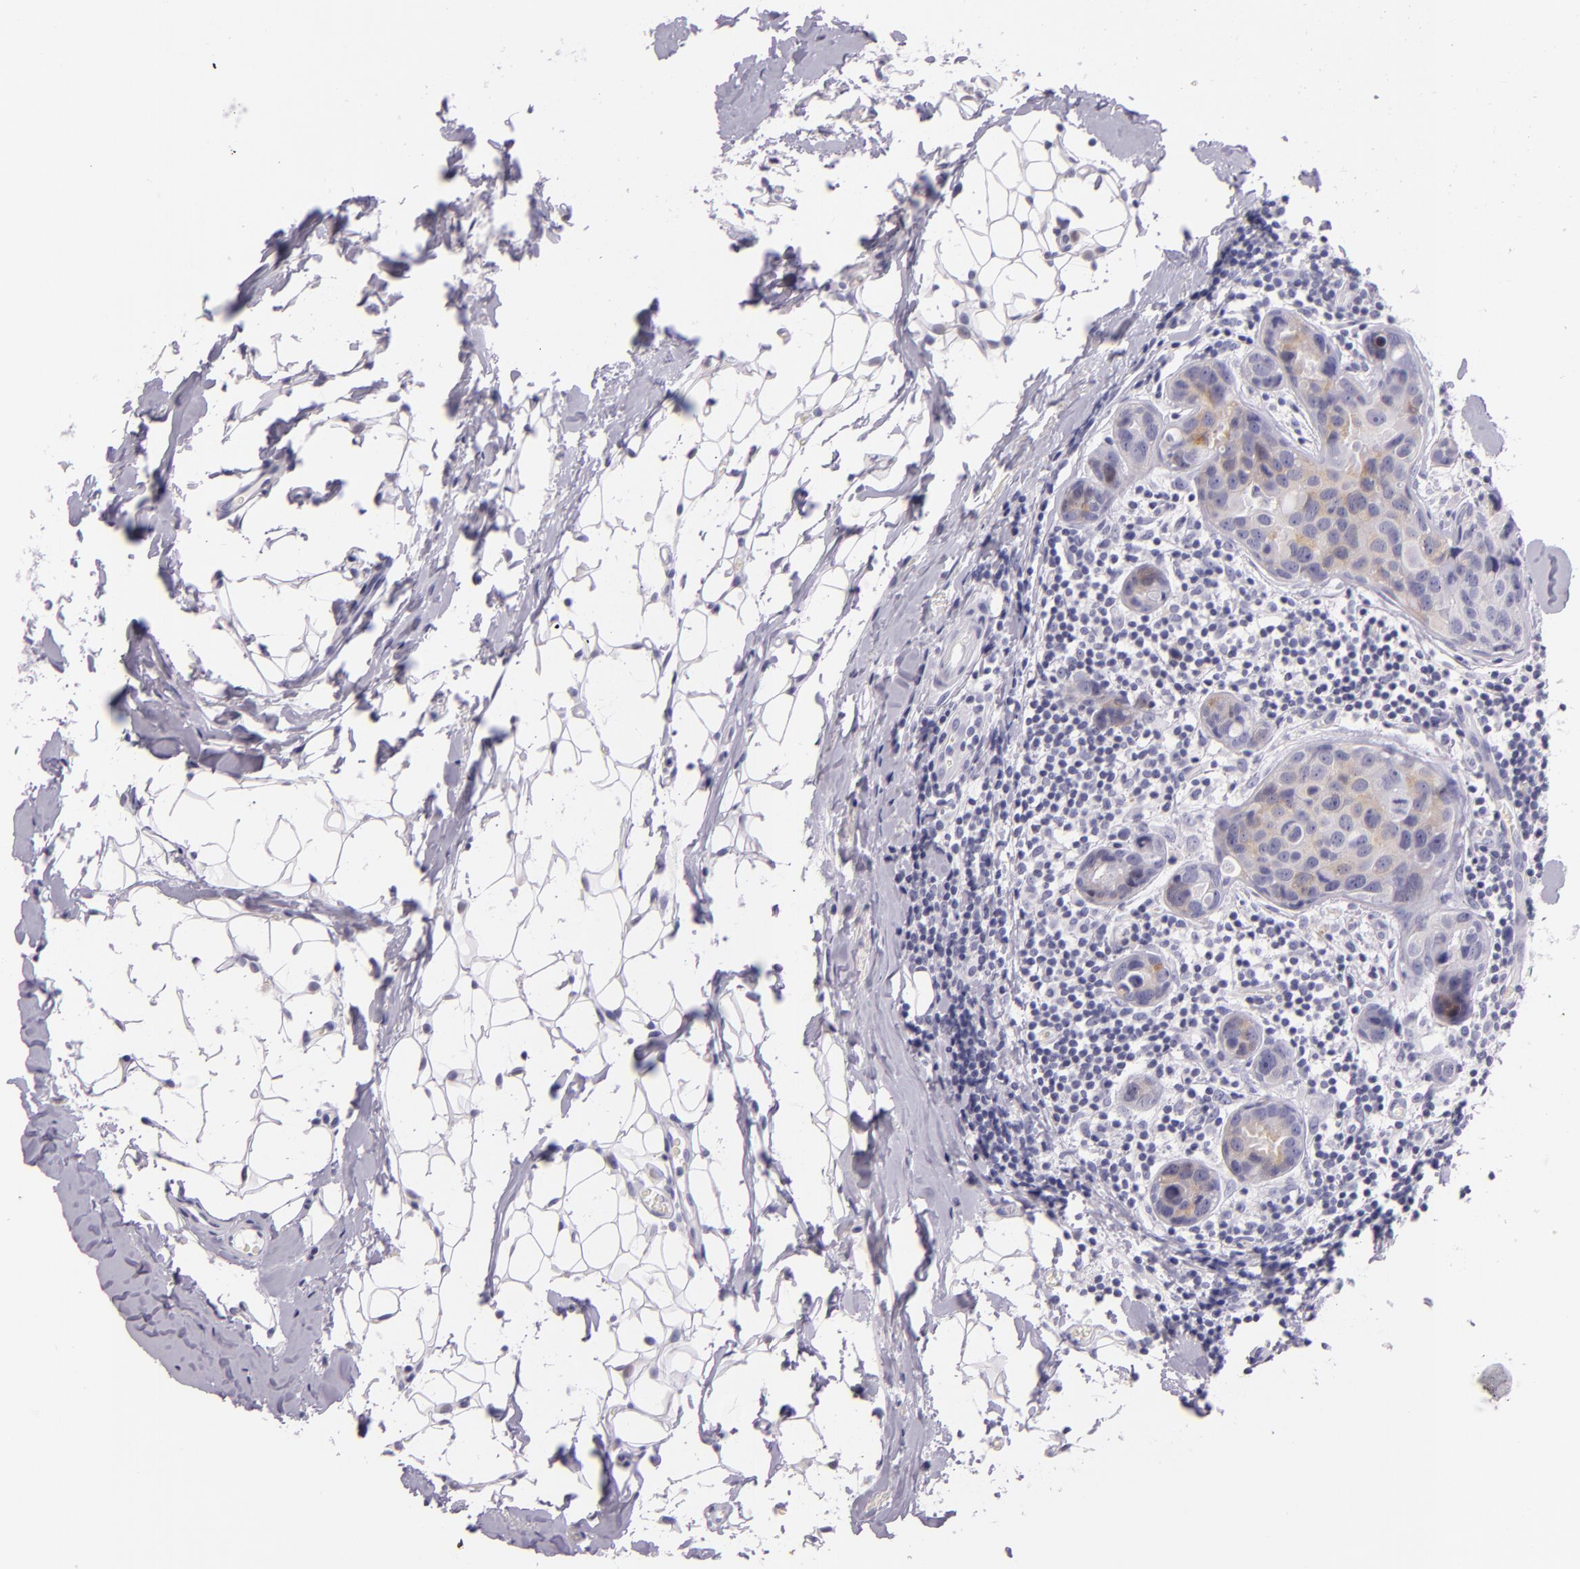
{"staining": {"intensity": "weak", "quantity": "25%-75%", "location": "cytoplasmic/membranous"}, "tissue": "breast cancer", "cell_type": "Tumor cells", "image_type": "cancer", "snomed": [{"axis": "morphology", "description": "Duct carcinoma"}, {"axis": "topography", "description": "Breast"}], "caption": "A histopathology image showing weak cytoplasmic/membranous positivity in about 25%-75% of tumor cells in breast cancer (intraductal carcinoma), as visualized by brown immunohistochemical staining.", "gene": "HSP90AA1", "patient": {"sex": "female", "age": 24}}